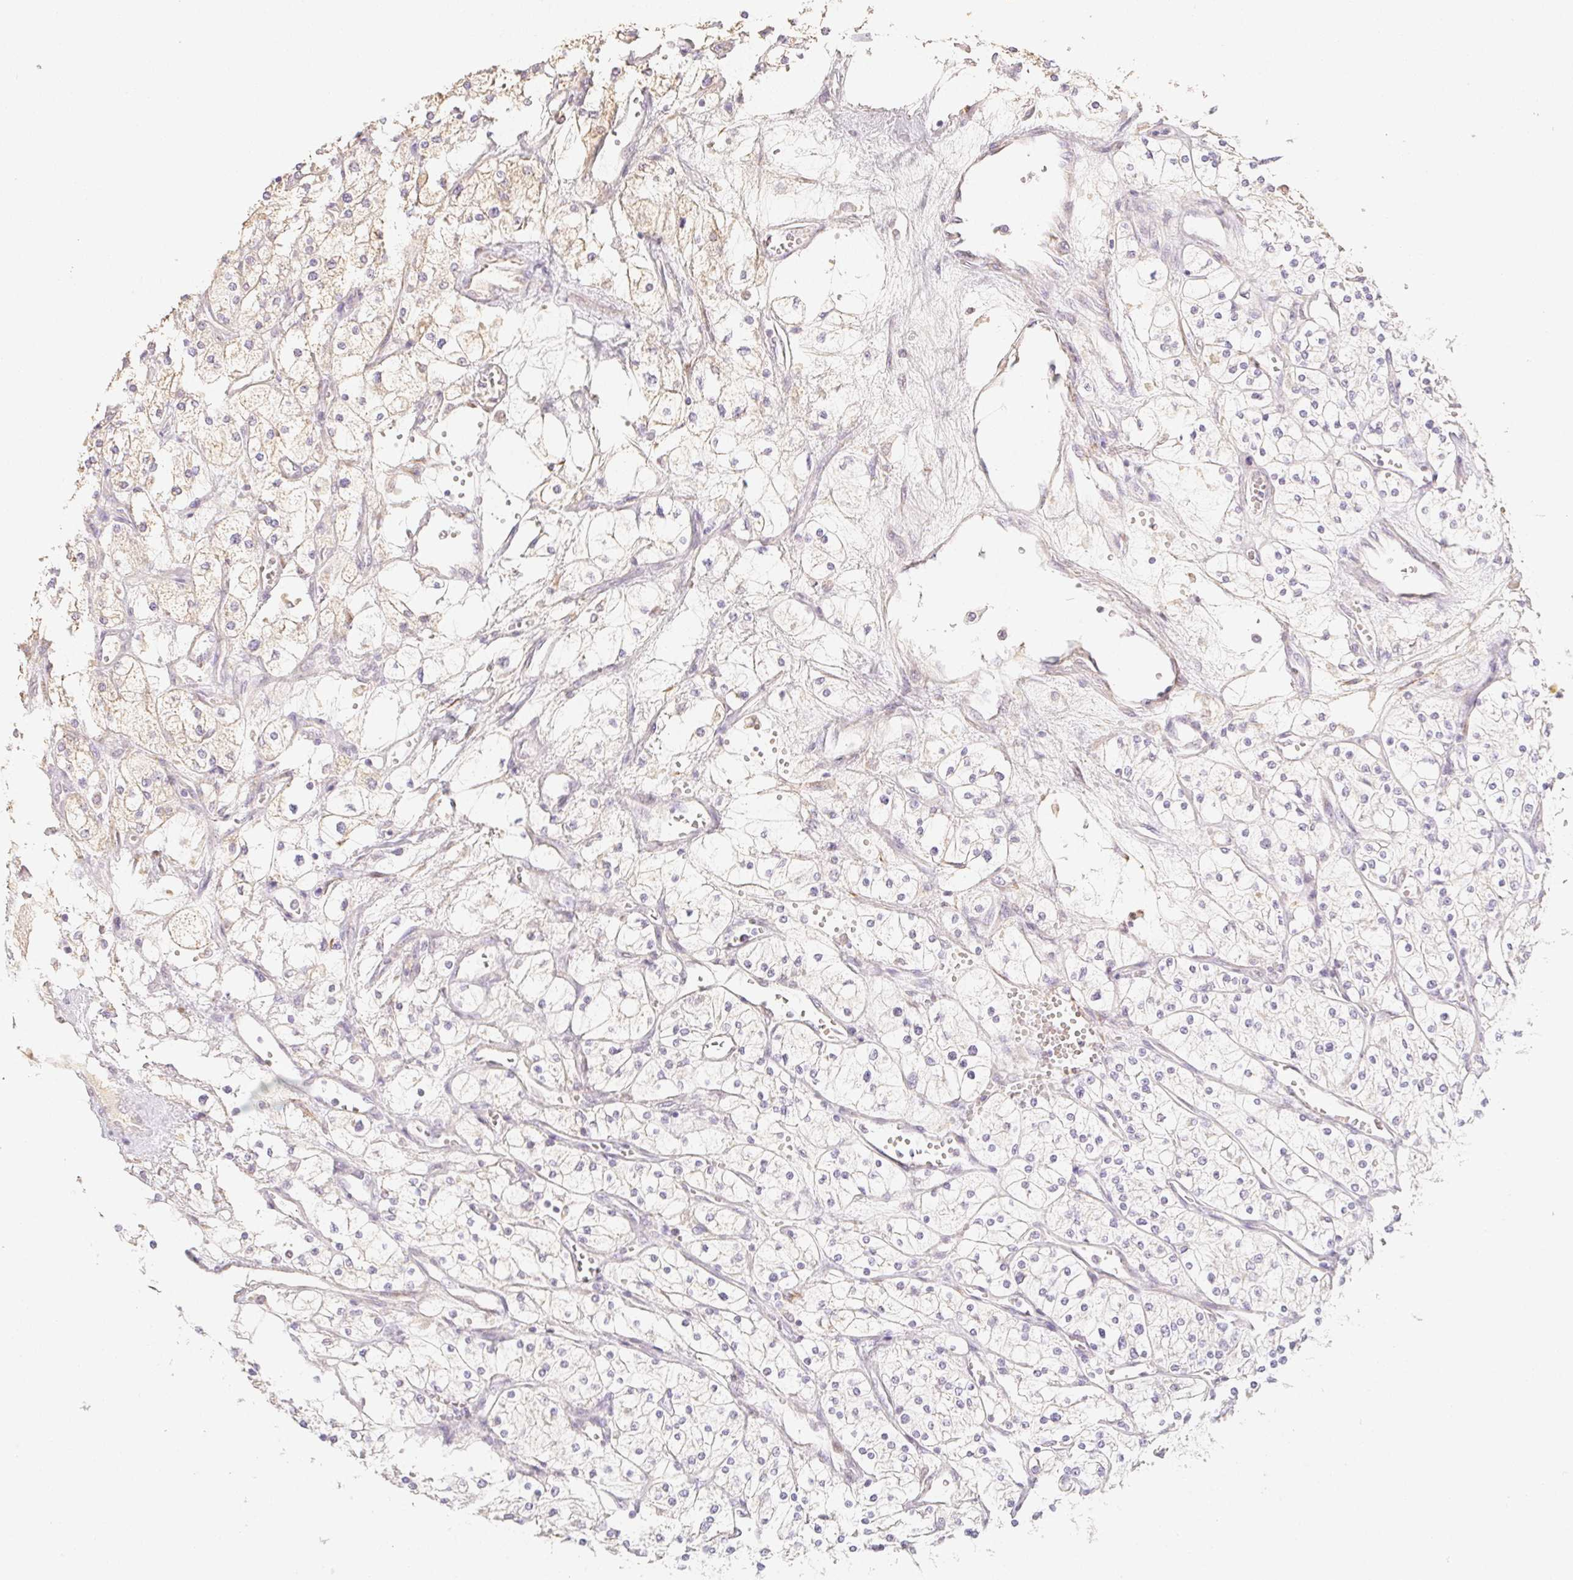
{"staining": {"intensity": "negative", "quantity": "none", "location": "none"}, "tissue": "renal cancer", "cell_type": "Tumor cells", "image_type": "cancer", "snomed": [{"axis": "morphology", "description": "Adenocarcinoma, NOS"}, {"axis": "topography", "description": "Kidney"}], "caption": "The histopathology image demonstrates no significant staining in tumor cells of adenocarcinoma (renal). The staining is performed using DAB (3,3'-diaminobenzidine) brown chromogen with nuclei counter-stained in using hematoxylin.", "gene": "ACVR1B", "patient": {"sex": "male", "age": 80}}